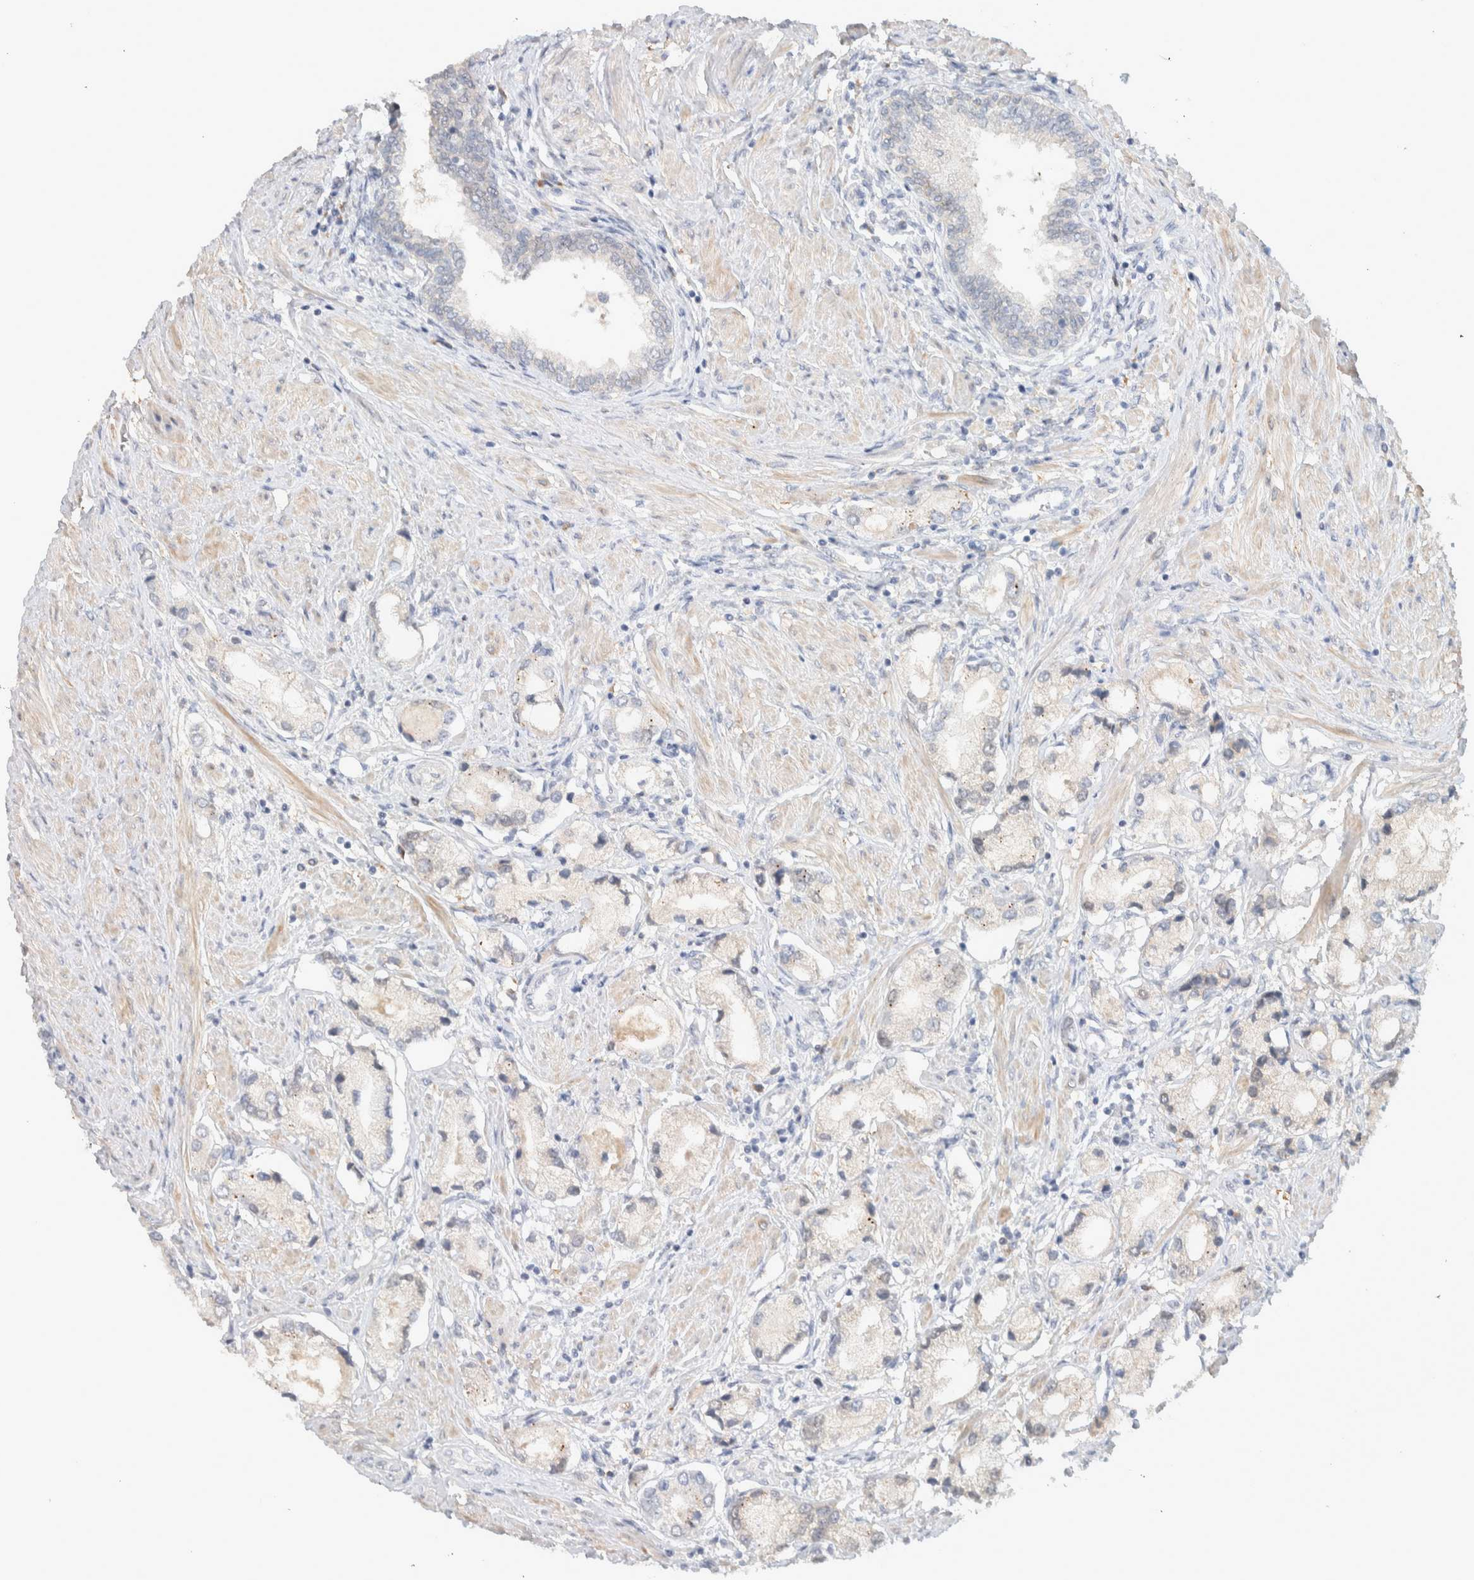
{"staining": {"intensity": "negative", "quantity": "none", "location": "none"}, "tissue": "prostate cancer", "cell_type": "Tumor cells", "image_type": "cancer", "snomed": [{"axis": "morphology", "description": "Adenocarcinoma, Low grade"}, {"axis": "topography", "description": "Prostate"}], "caption": "Immunohistochemistry of prostate cancer (low-grade adenocarcinoma) shows no expression in tumor cells. (DAB (3,3'-diaminobenzidine) immunohistochemistry (IHC), high magnification).", "gene": "DEPTOR", "patient": {"sex": "male", "age": 71}}